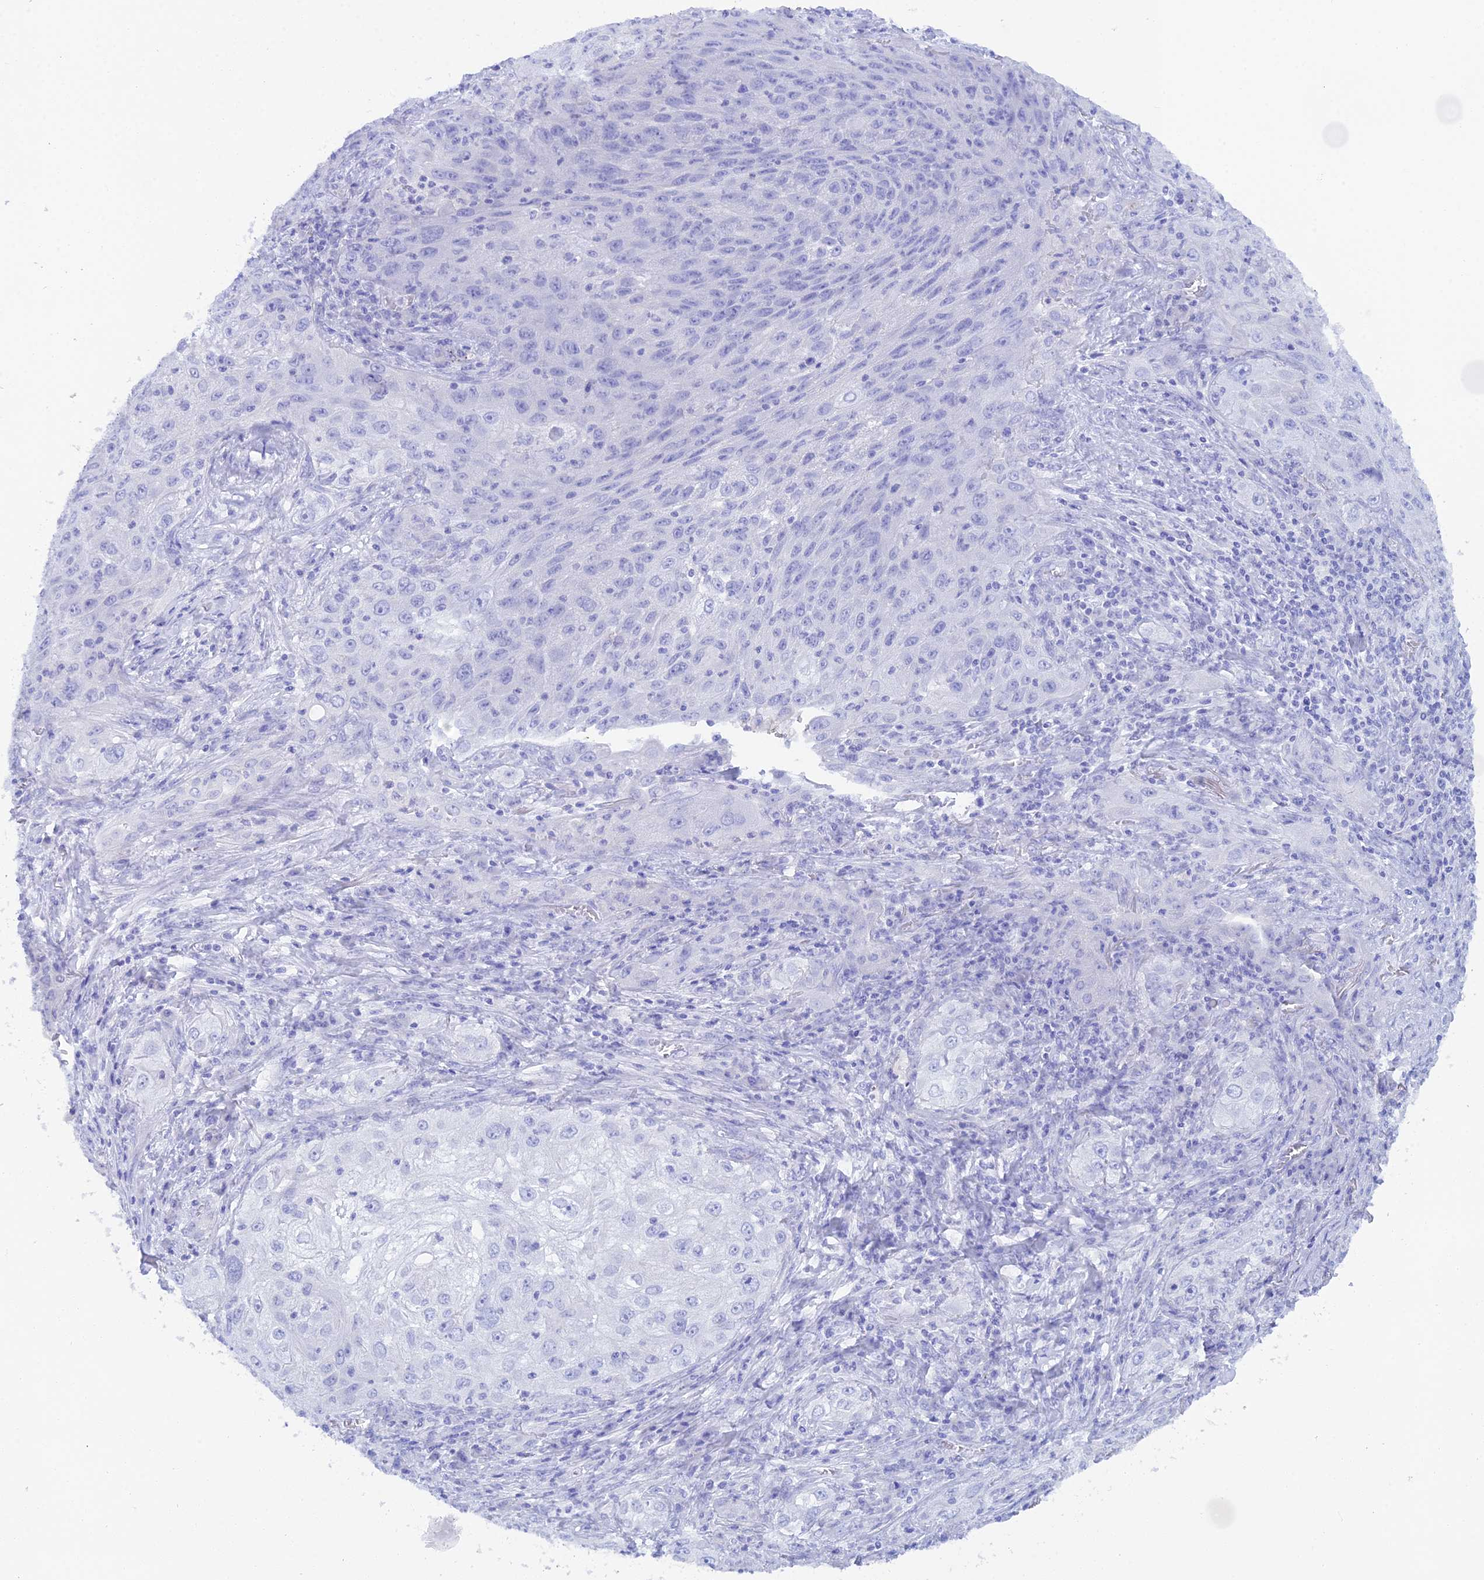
{"staining": {"intensity": "negative", "quantity": "none", "location": "none"}, "tissue": "lung cancer", "cell_type": "Tumor cells", "image_type": "cancer", "snomed": [{"axis": "morphology", "description": "Squamous cell carcinoma, NOS"}, {"axis": "topography", "description": "Lung"}], "caption": "An image of human lung cancer is negative for staining in tumor cells.", "gene": "REG1A", "patient": {"sex": "female", "age": 69}}